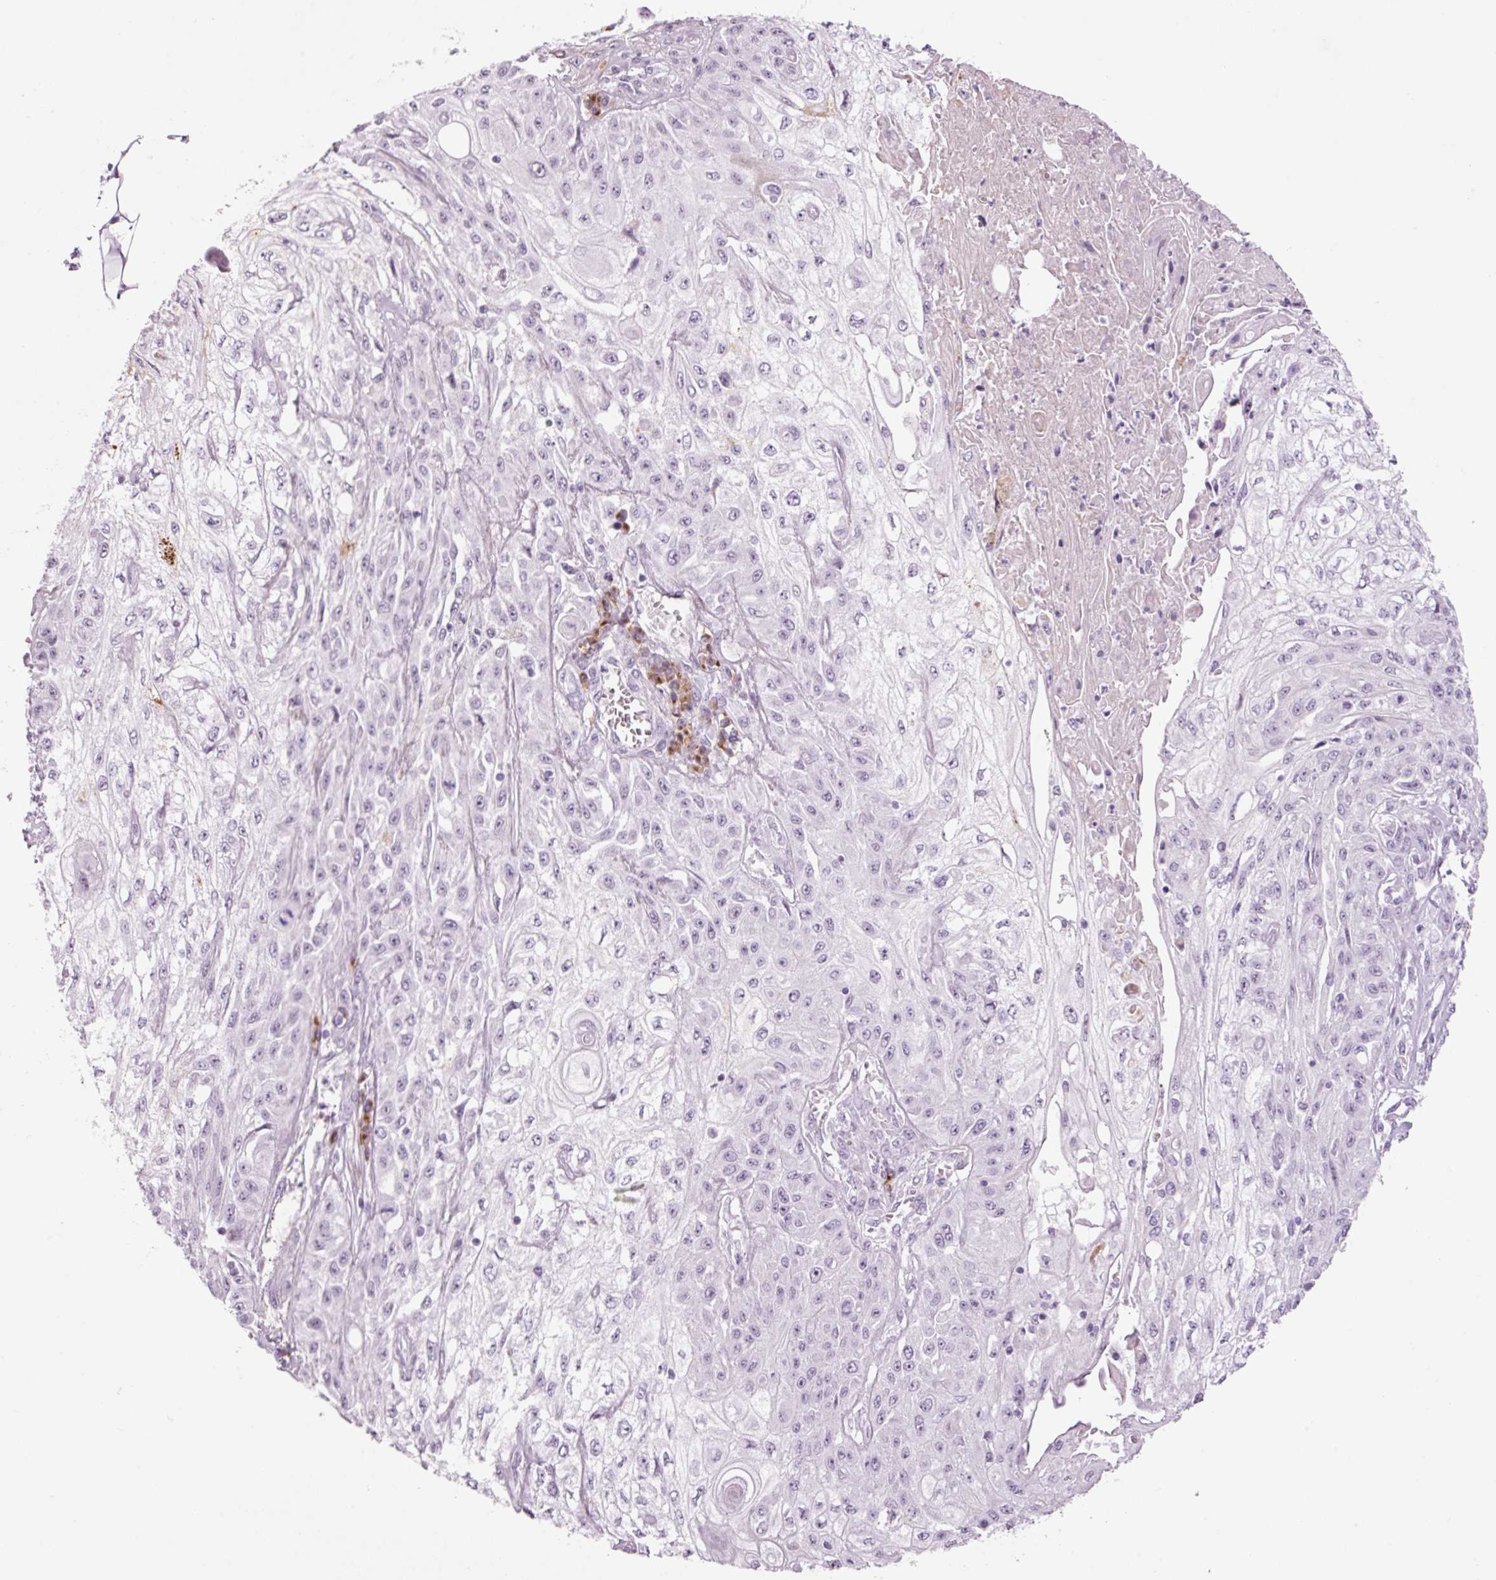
{"staining": {"intensity": "negative", "quantity": "none", "location": "none"}, "tissue": "skin cancer", "cell_type": "Tumor cells", "image_type": "cancer", "snomed": [{"axis": "morphology", "description": "Squamous cell carcinoma, NOS"}, {"axis": "morphology", "description": "Squamous cell carcinoma, metastatic, NOS"}, {"axis": "topography", "description": "Skin"}, {"axis": "topography", "description": "Lymph node"}], "caption": "Tumor cells show no significant protein staining in skin squamous cell carcinoma. (Stains: DAB (3,3'-diaminobenzidine) immunohistochemistry with hematoxylin counter stain, Microscopy: brightfield microscopy at high magnification).", "gene": "KLF1", "patient": {"sex": "male", "age": 75}}